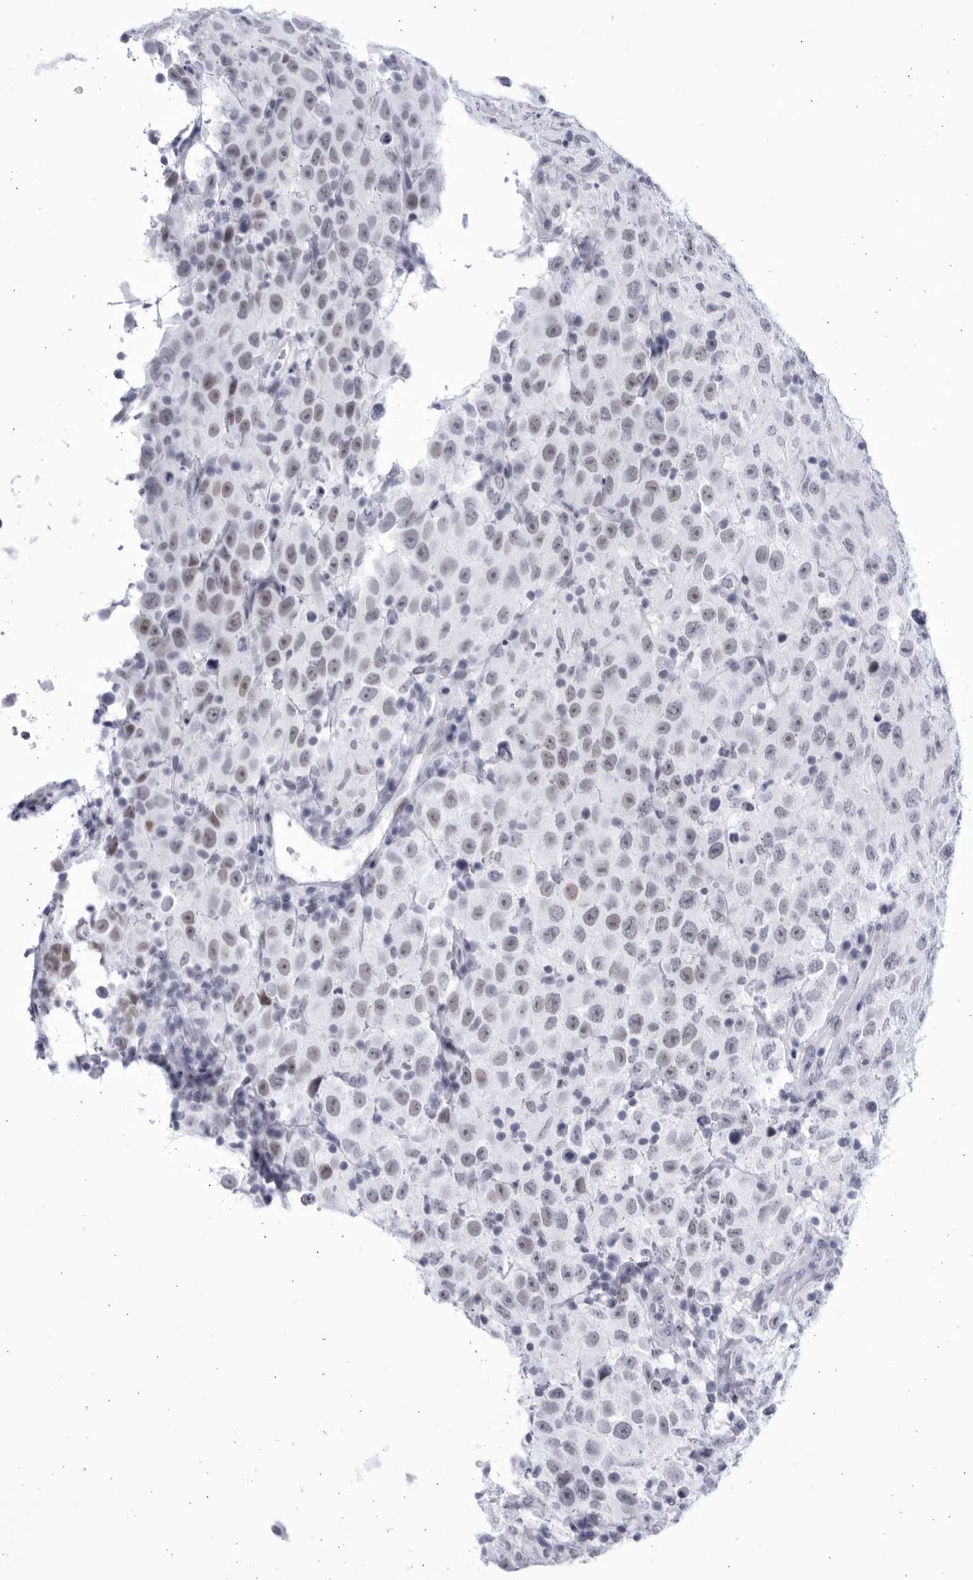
{"staining": {"intensity": "weak", "quantity": "<25%", "location": "nuclear"}, "tissue": "testis cancer", "cell_type": "Tumor cells", "image_type": "cancer", "snomed": [{"axis": "morphology", "description": "Seminoma, NOS"}, {"axis": "topography", "description": "Testis"}], "caption": "IHC image of neoplastic tissue: human testis seminoma stained with DAB (3,3'-diaminobenzidine) displays no significant protein staining in tumor cells.", "gene": "CCDC181", "patient": {"sex": "male", "age": 41}}